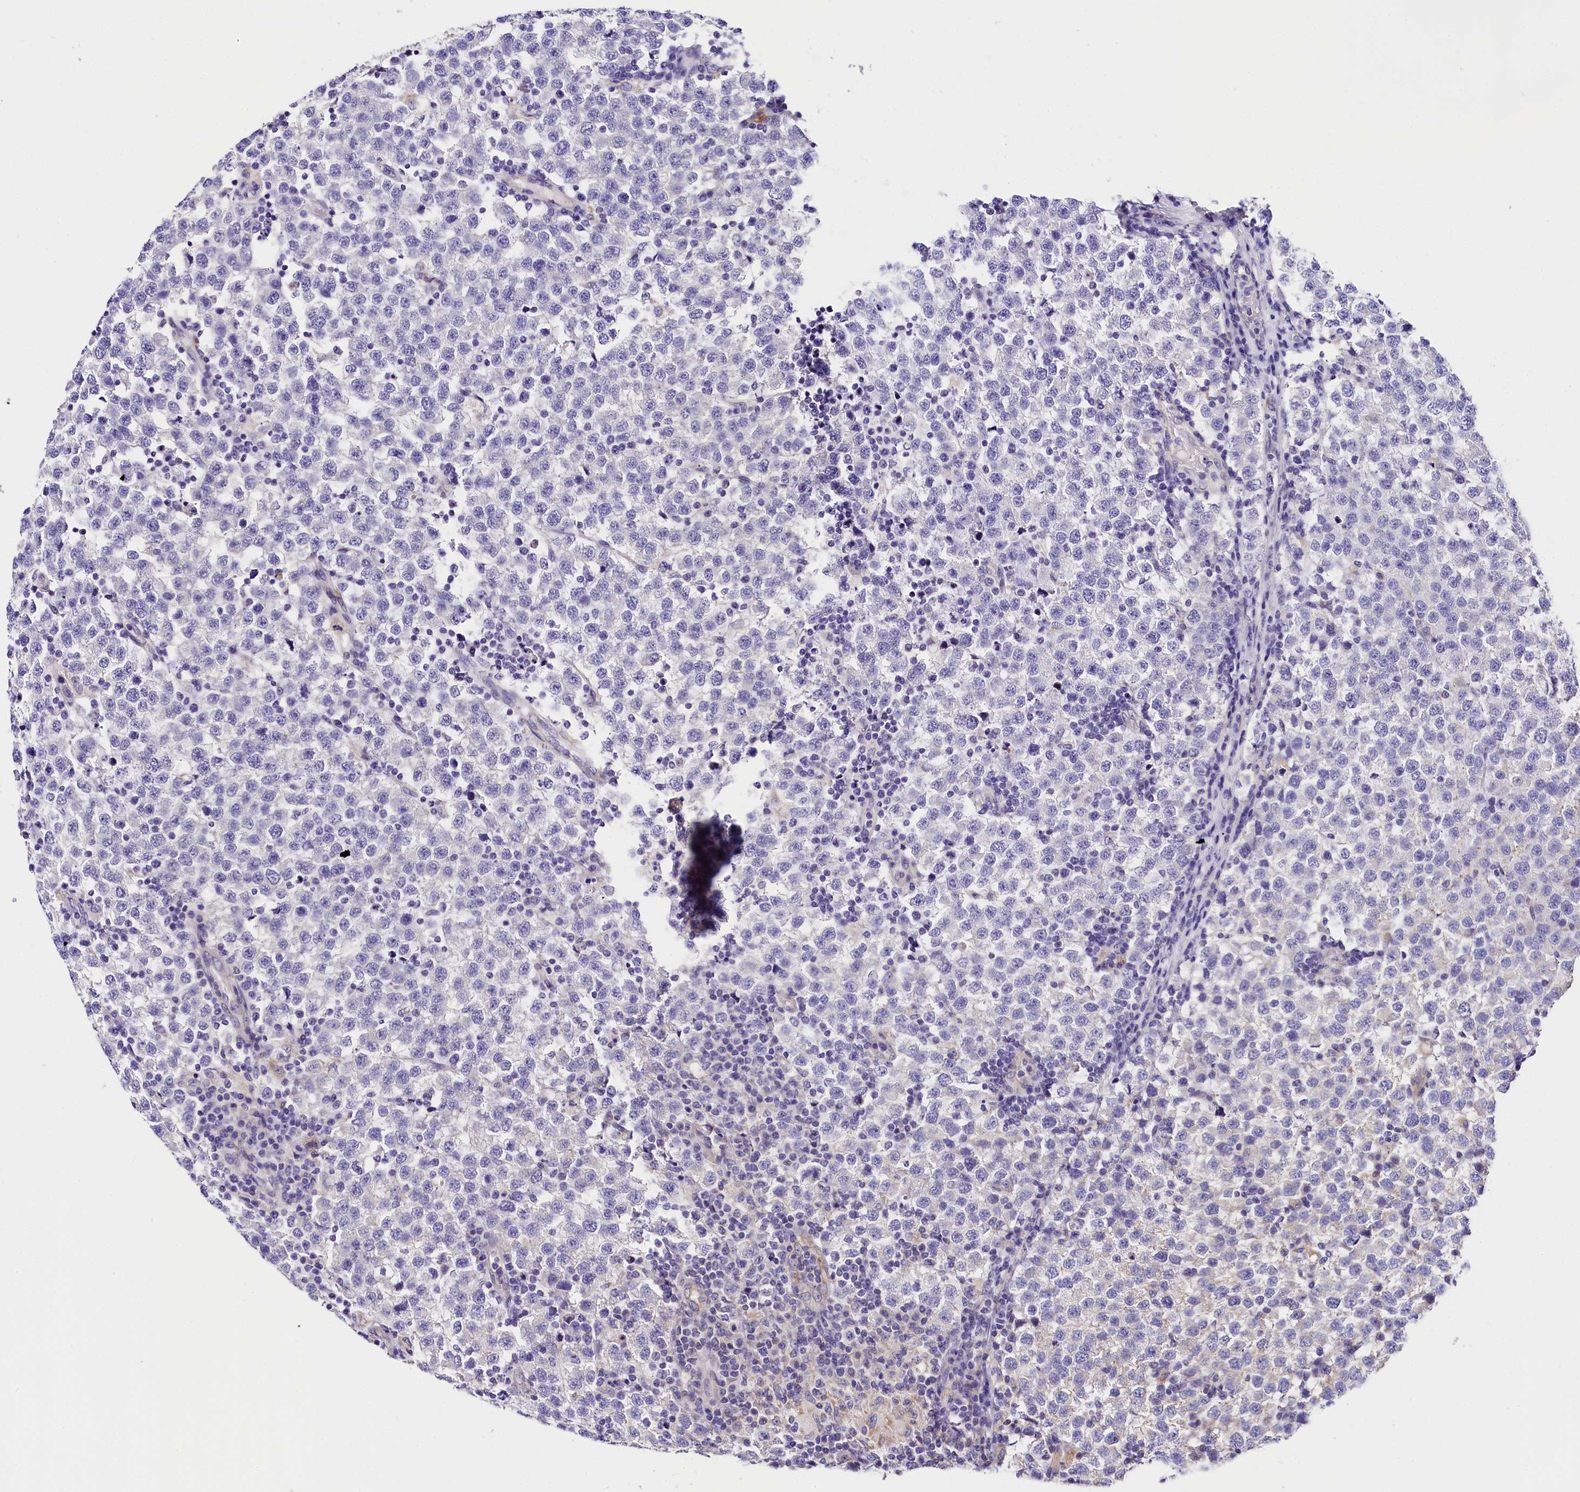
{"staining": {"intensity": "negative", "quantity": "none", "location": "none"}, "tissue": "testis cancer", "cell_type": "Tumor cells", "image_type": "cancer", "snomed": [{"axis": "morphology", "description": "Seminoma, NOS"}, {"axis": "topography", "description": "Testis"}], "caption": "Tumor cells show no significant protein expression in testis seminoma.", "gene": "ACAA2", "patient": {"sex": "male", "age": 34}}